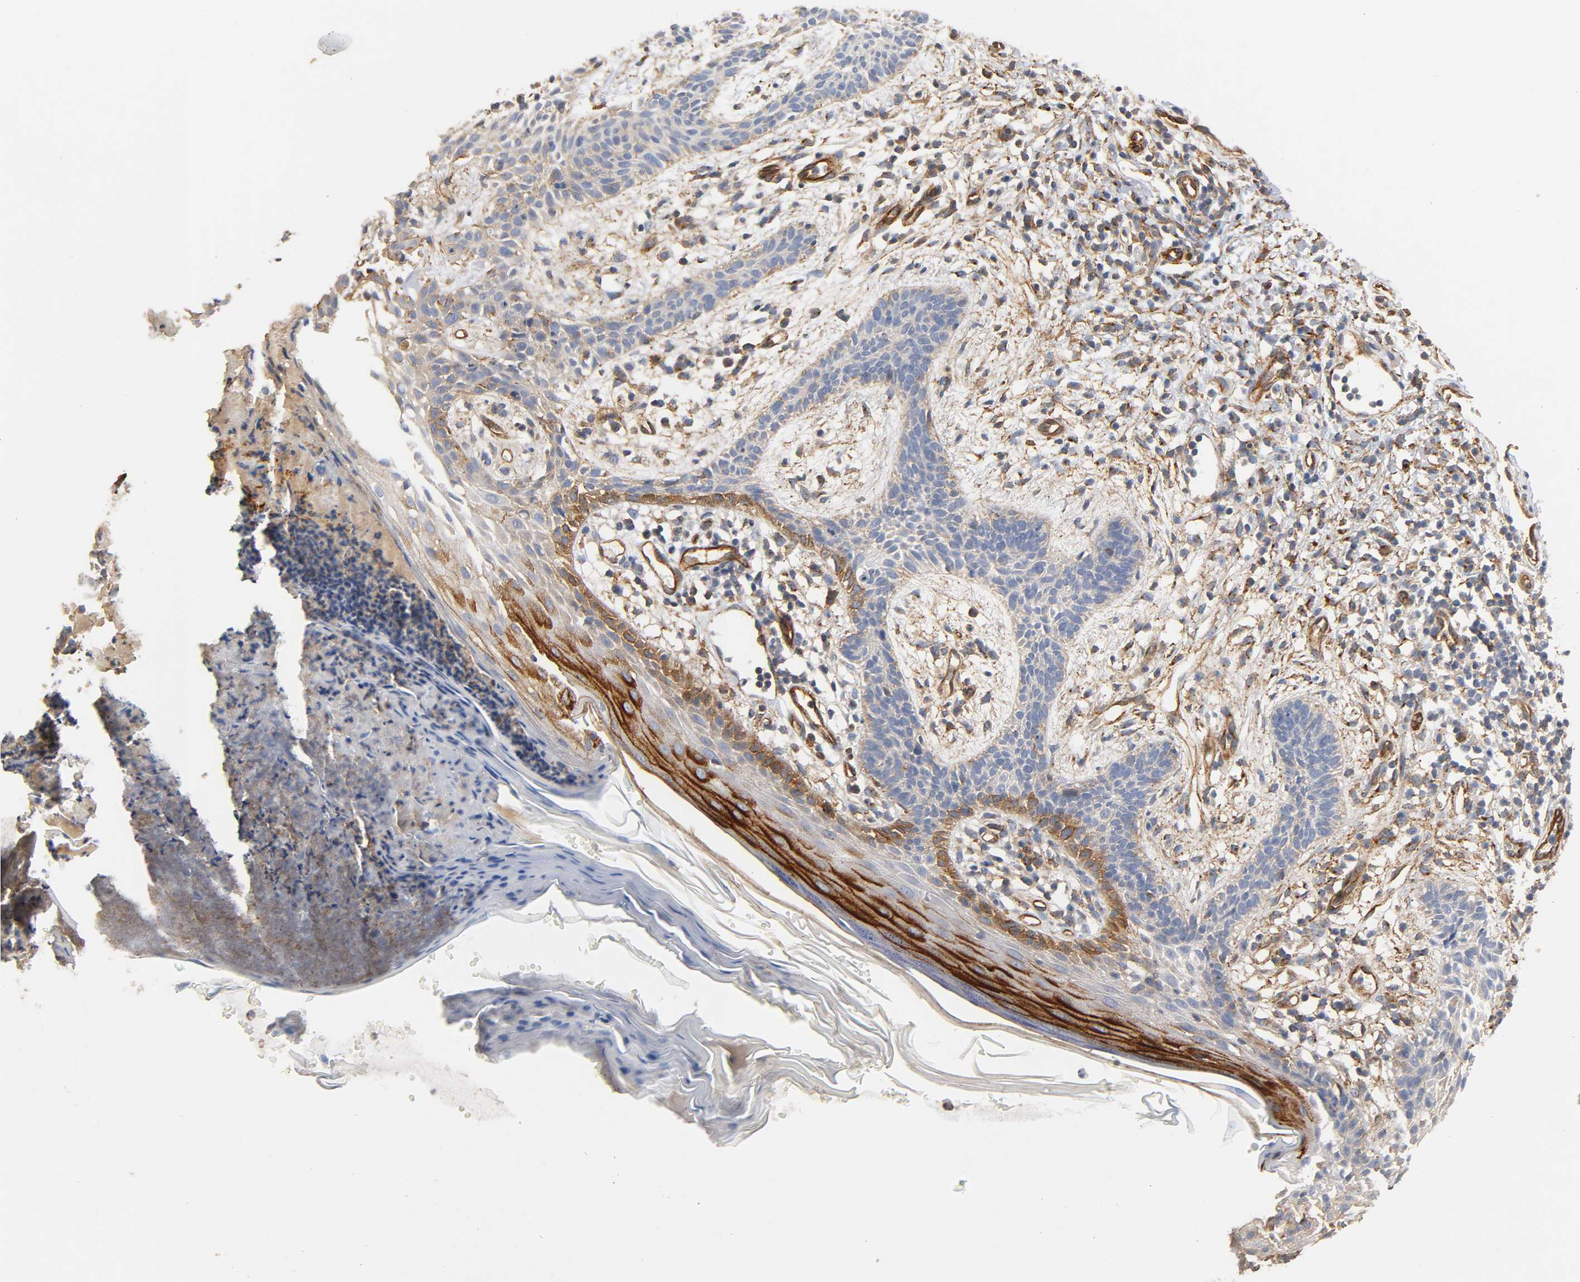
{"staining": {"intensity": "weak", "quantity": "<25%", "location": "cytoplasmic/membranous"}, "tissue": "skin cancer", "cell_type": "Tumor cells", "image_type": "cancer", "snomed": [{"axis": "morphology", "description": "Normal tissue, NOS"}, {"axis": "morphology", "description": "Basal cell carcinoma"}, {"axis": "topography", "description": "Skin"}], "caption": "Basal cell carcinoma (skin) stained for a protein using IHC reveals no expression tumor cells.", "gene": "IFITM3", "patient": {"sex": "female", "age": 69}}